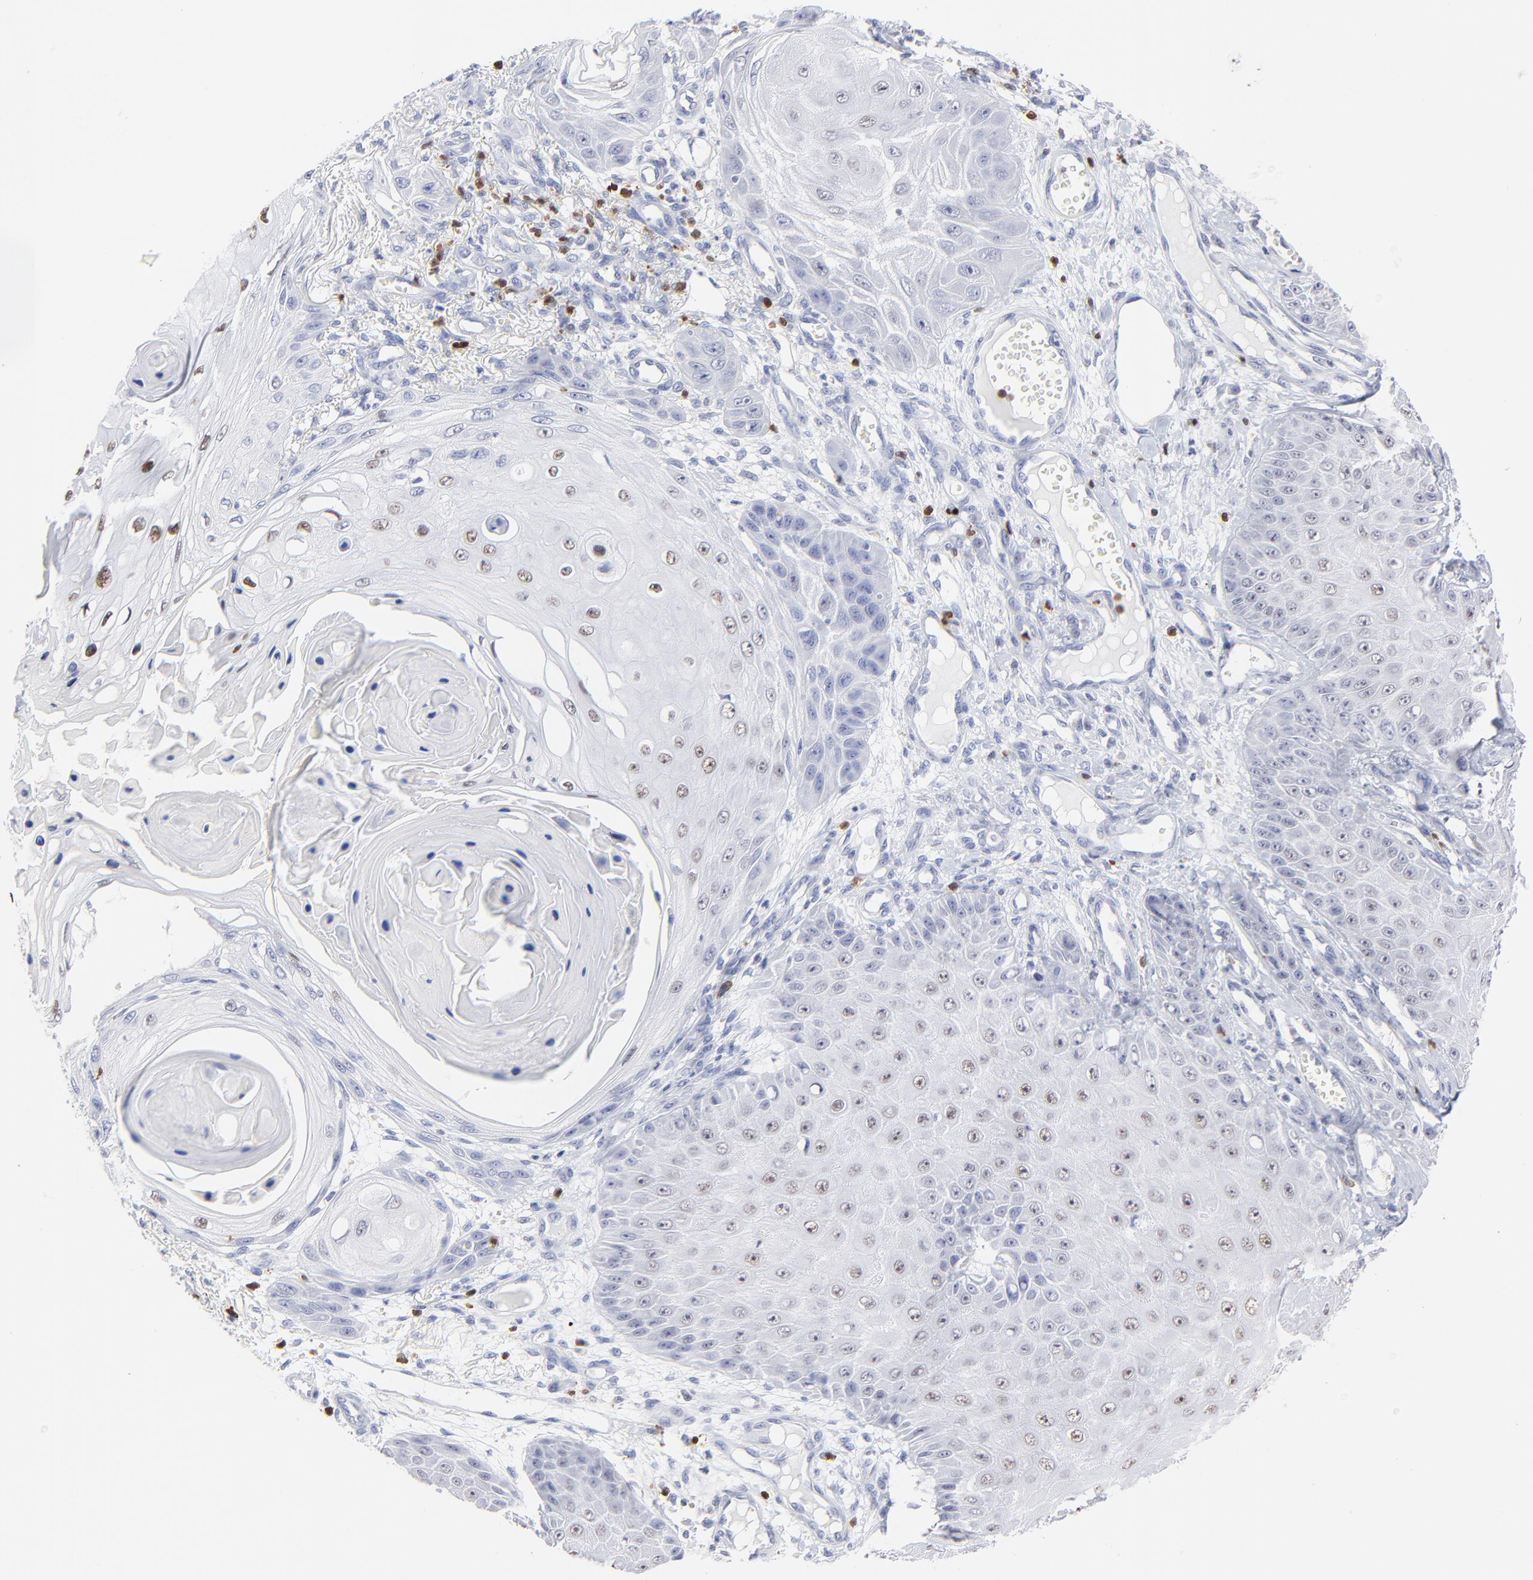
{"staining": {"intensity": "weak", "quantity": "<25%", "location": "nuclear"}, "tissue": "skin cancer", "cell_type": "Tumor cells", "image_type": "cancer", "snomed": [{"axis": "morphology", "description": "Squamous cell carcinoma, NOS"}, {"axis": "topography", "description": "Skin"}], "caption": "Human squamous cell carcinoma (skin) stained for a protein using immunohistochemistry (IHC) shows no expression in tumor cells.", "gene": "ZAP70", "patient": {"sex": "female", "age": 40}}